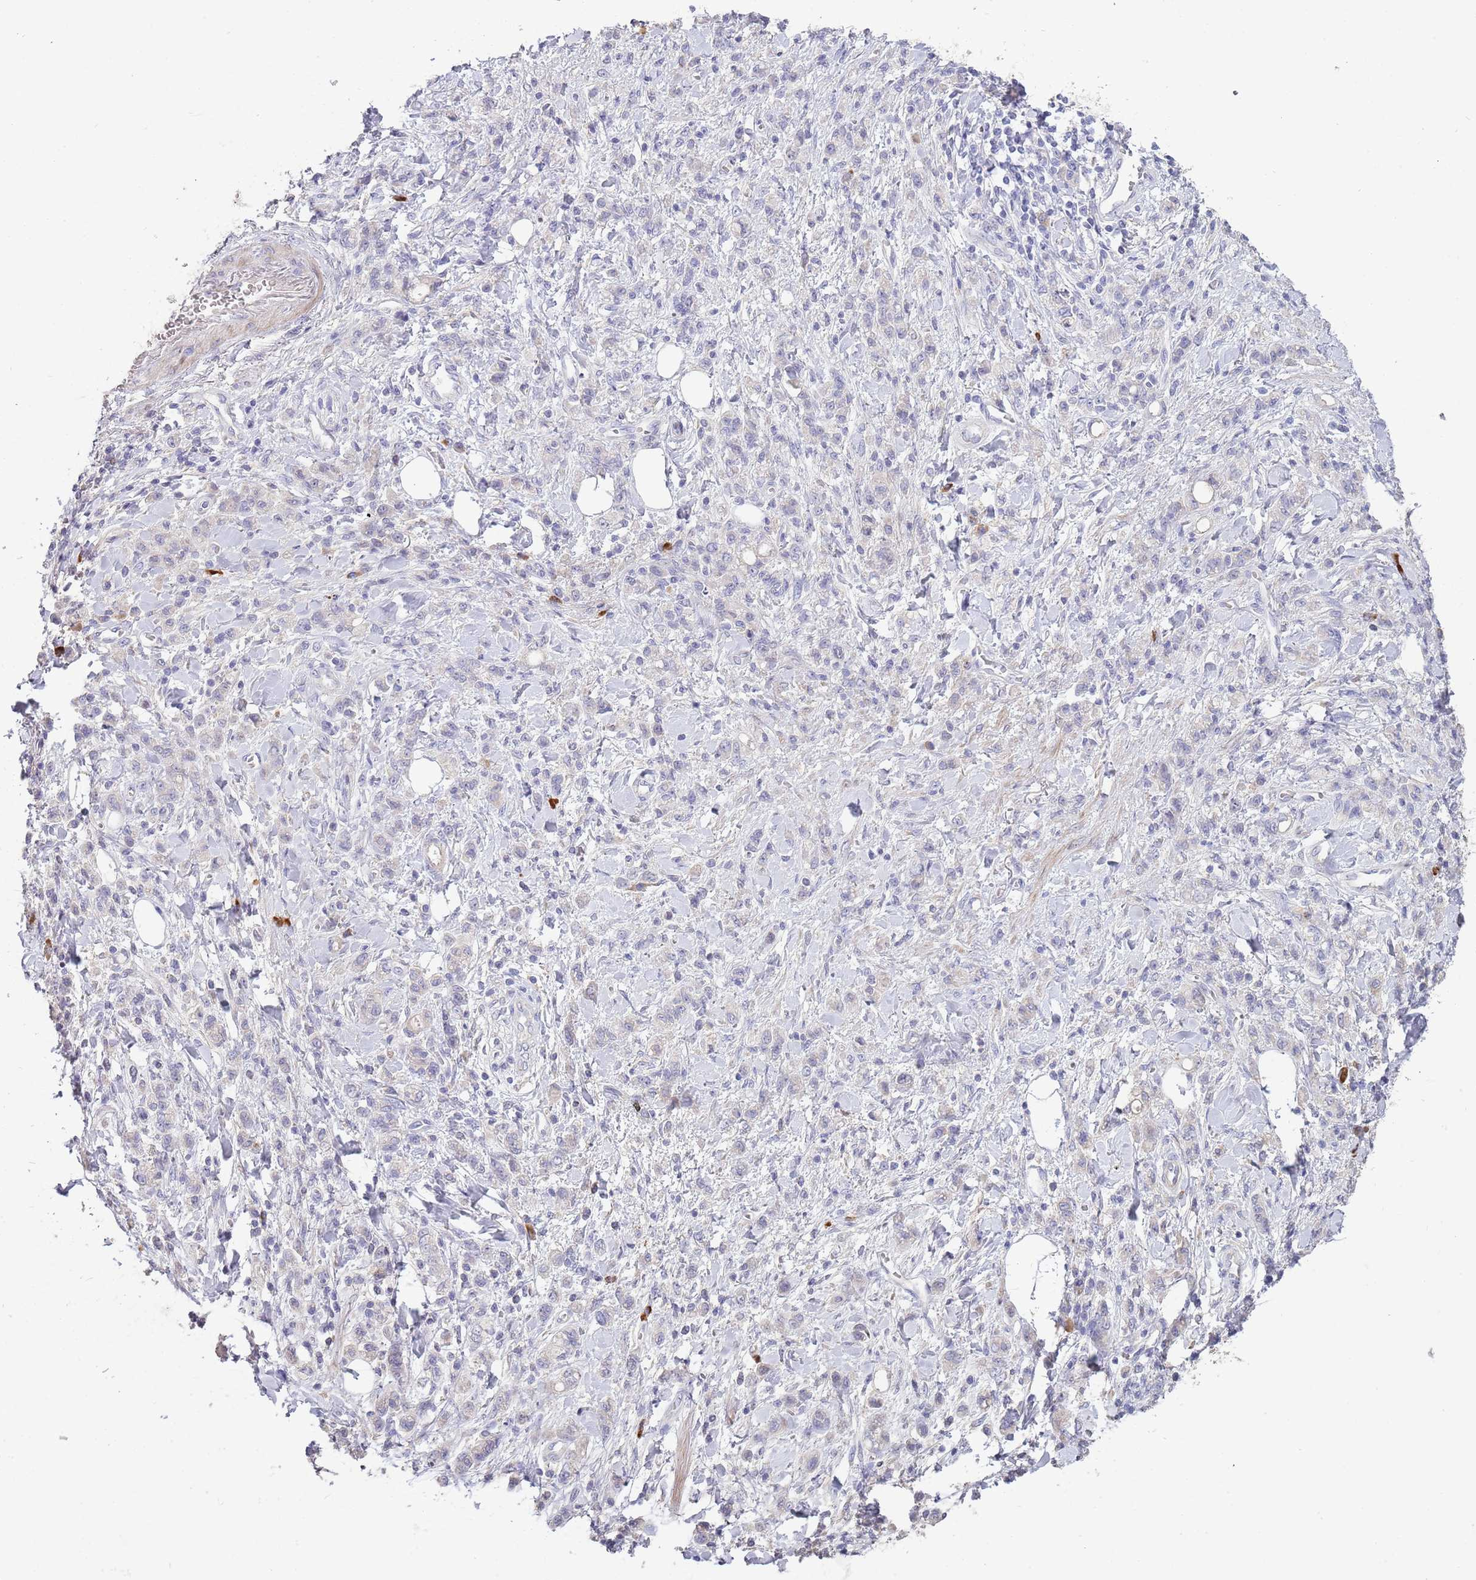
{"staining": {"intensity": "negative", "quantity": "none", "location": "none"}, "tissue": "stomach cancer", "cell_type": "Tumor cells", "image_type": "cancer", "snomed": [{"axis": "morphology", "description": "Adenocarcinoma, NOS"}, {"axis": "topography", "description": "Stomach"}], "caption": "Immunohistochemical staining of human adenocarcinoma (stomach) displays no significant staining in tumor cells.", "gene": "SUSD1", "patient": {"sex": "male", "age": 77}}